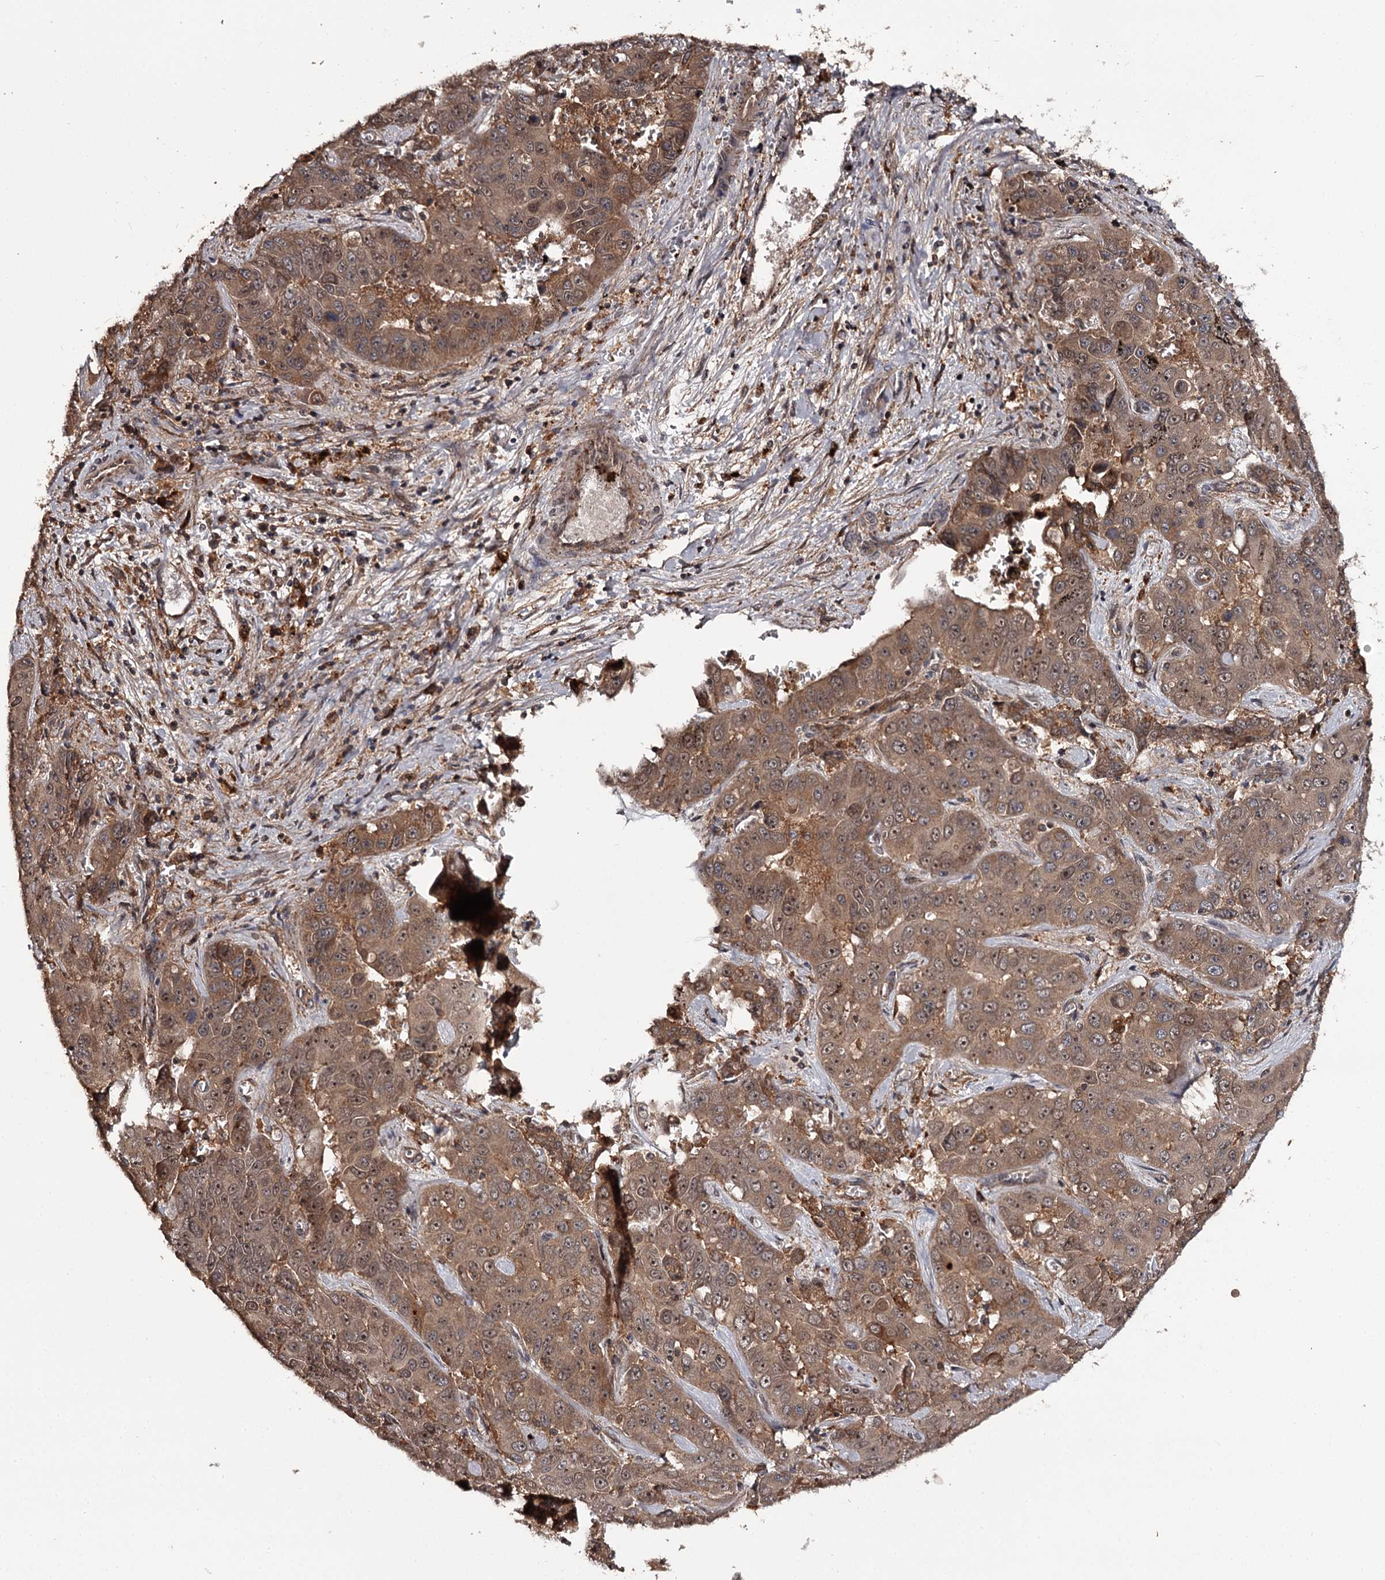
{"staining": {"intensity": "moderate", "quantity": ">75%", "location": "cytoplasmic/membranous"}, "tissue": "liver cancer", "cell_type": "Tumor cells", "image_type": "cancer", "snomed": [{"axis": "morphology", "description": "Cholangiocarcinoma"}, {"axis": "topography", "description": "Liver"}], "caption": "A micrograph showing moderate cytoplasmic/membranous positivity in about >75% of tumor cells in cholangiocarcinoma (liver), as visualized by brown immunohistochemical staining.", "gene": "TTC12", "patient": {"sex": "female", "age": 52}}